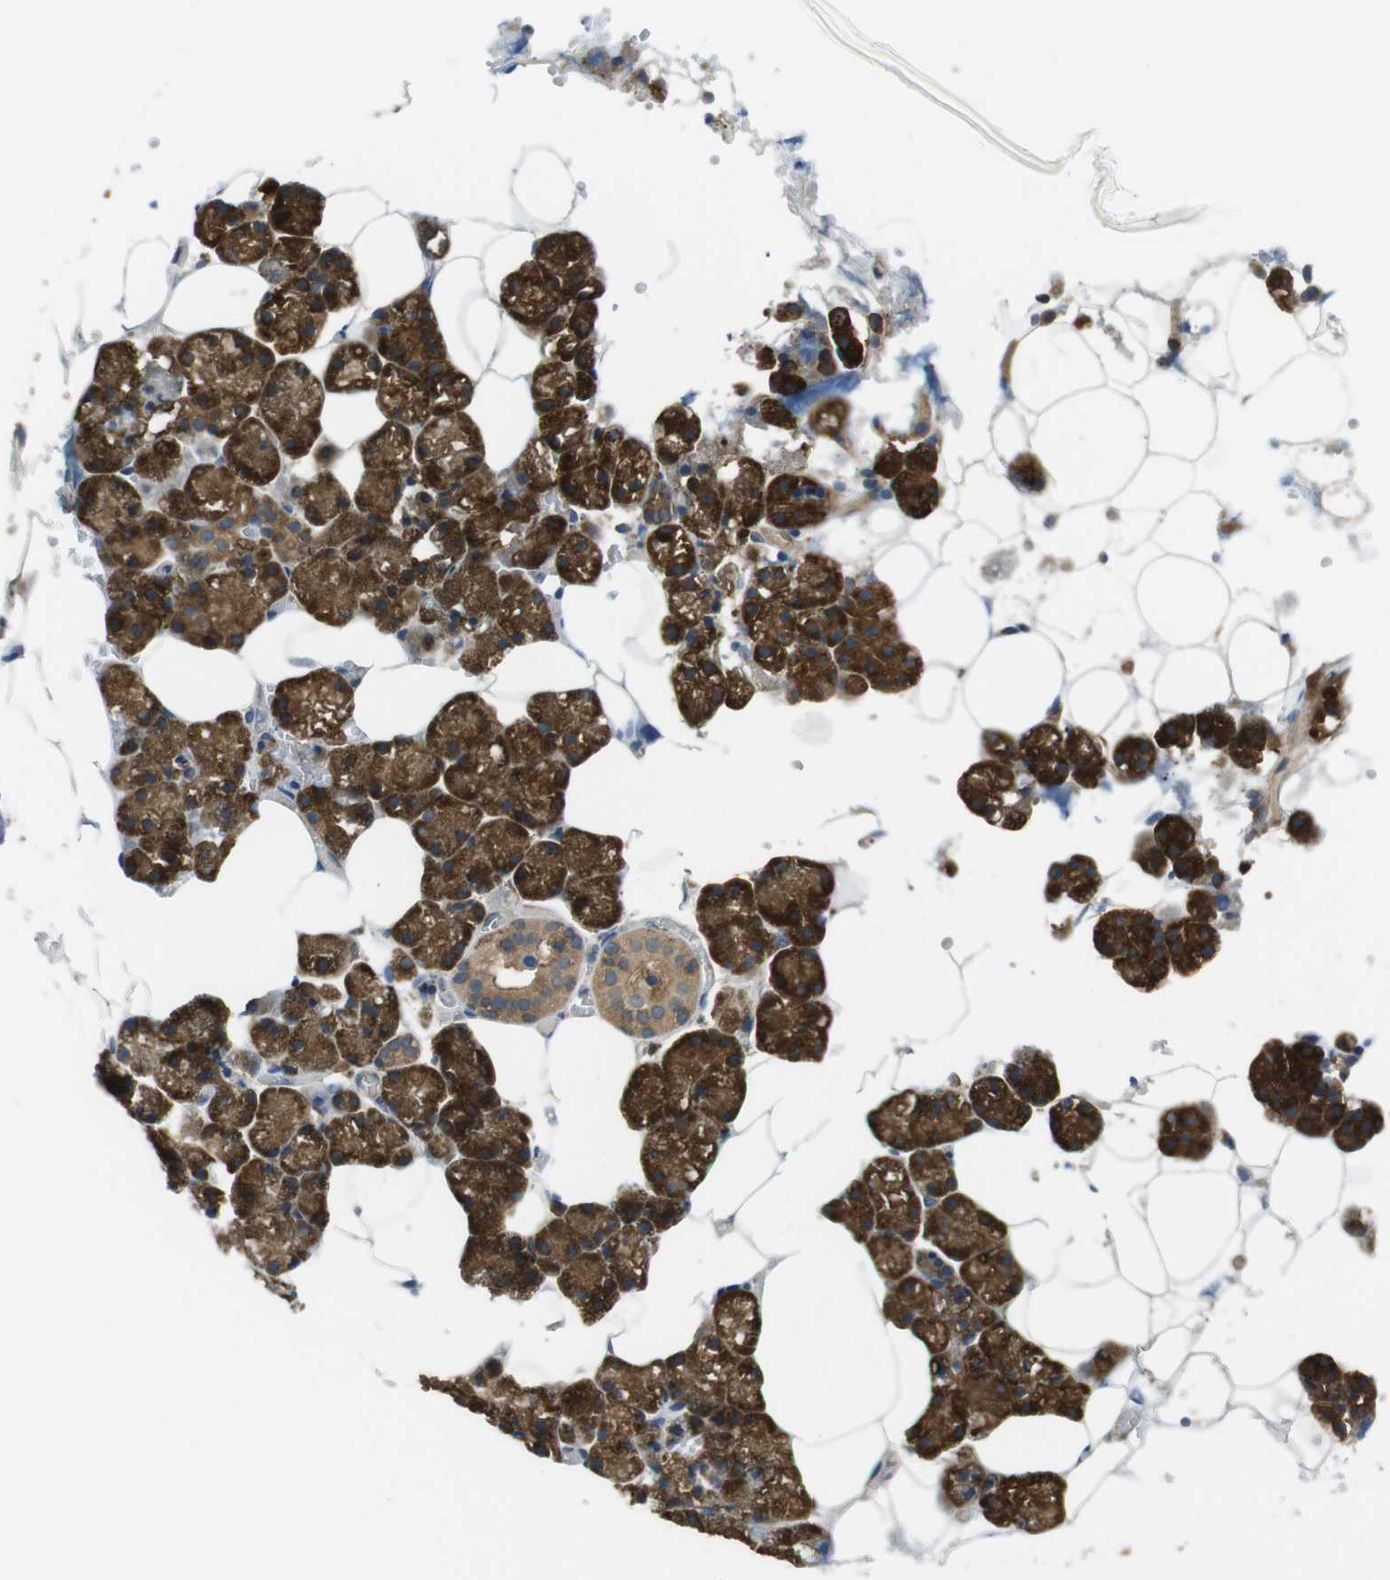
{"staining": {"intensity": "strong", "quantity": ">75%", "location": "cytoplasmic/membranous"}, "tissue": "salivary gland", "cell_type": "Glandular cells", "image_type": "normal", "snomed": [{"axis": "morphology", "description": "Normal tissue, NOS"}, {"axis": "topography", "description": "Salivary gland"}], "caption": "Immunohistochemistry (DAB) staining of normal human salivary gland shows strong cytoplasmic/membranous protein expression in approximately >75% of glandular cells. The staining is performed using DAB (3,3'-diaminobenzidine) brown chromogen to label protein expression. The nuclei are counter-stained blue using hematoxylin.", "gene": "TSC1", "patient": {"sex": "male", "age": 62}}